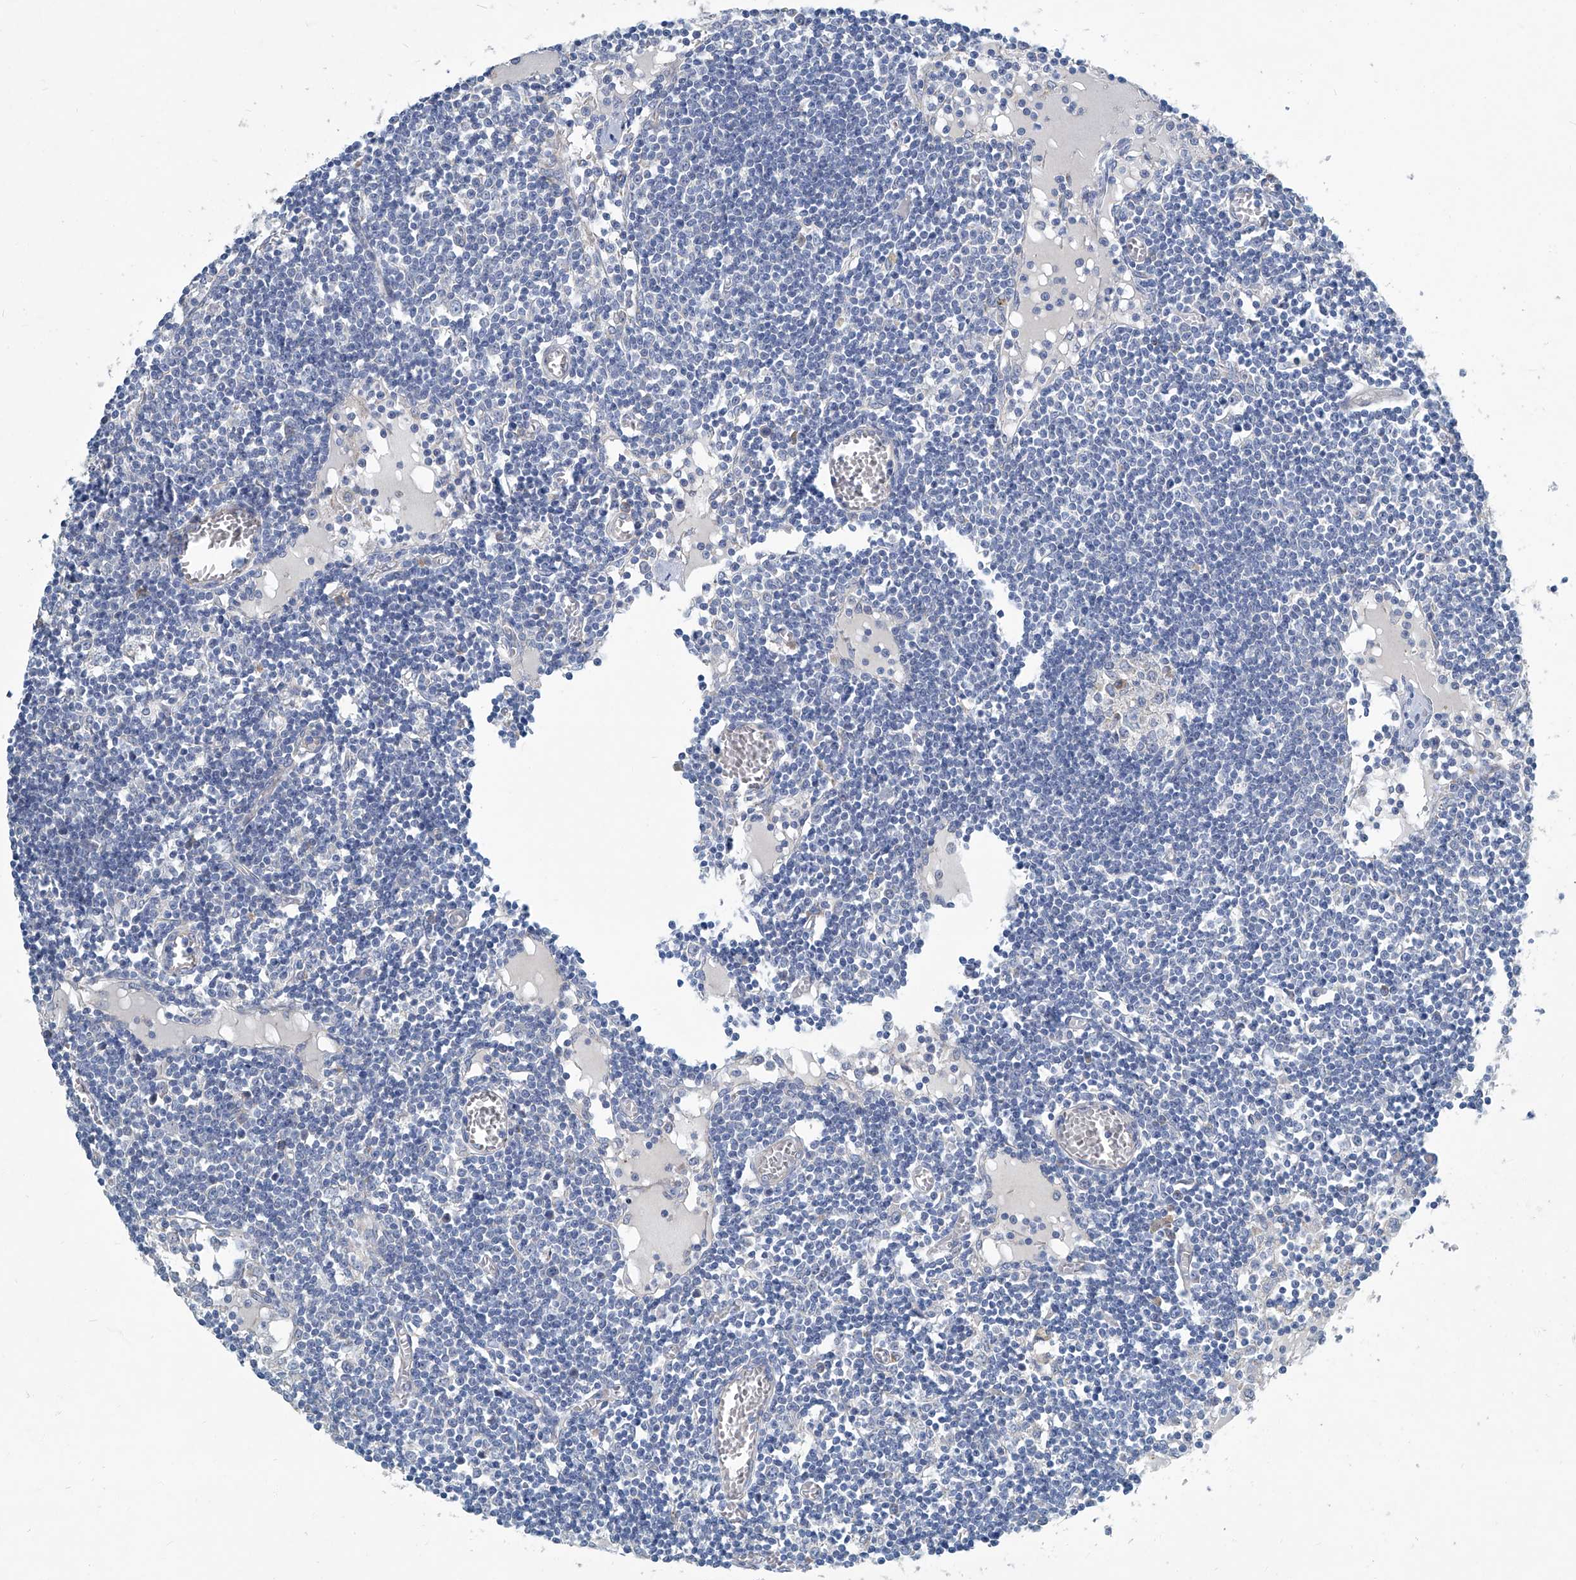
{"staining": {"intensity": "negative", "quantity": "none", "location": "none"}, "tissue": "lymph node", "cell_type": "Germinal center cells", "image_type": "normal", "snomed": [{"axis": "morphology", "description": "Normal tissue, NOS"}, {"axis": "topography", "description": "Lymph node"}], "caption": "Micrograph shows no protein staining in germinal center cells of normal lymph node.", "gene": "SLC26A11", "patient": {"sex": "female", "age": 11}}